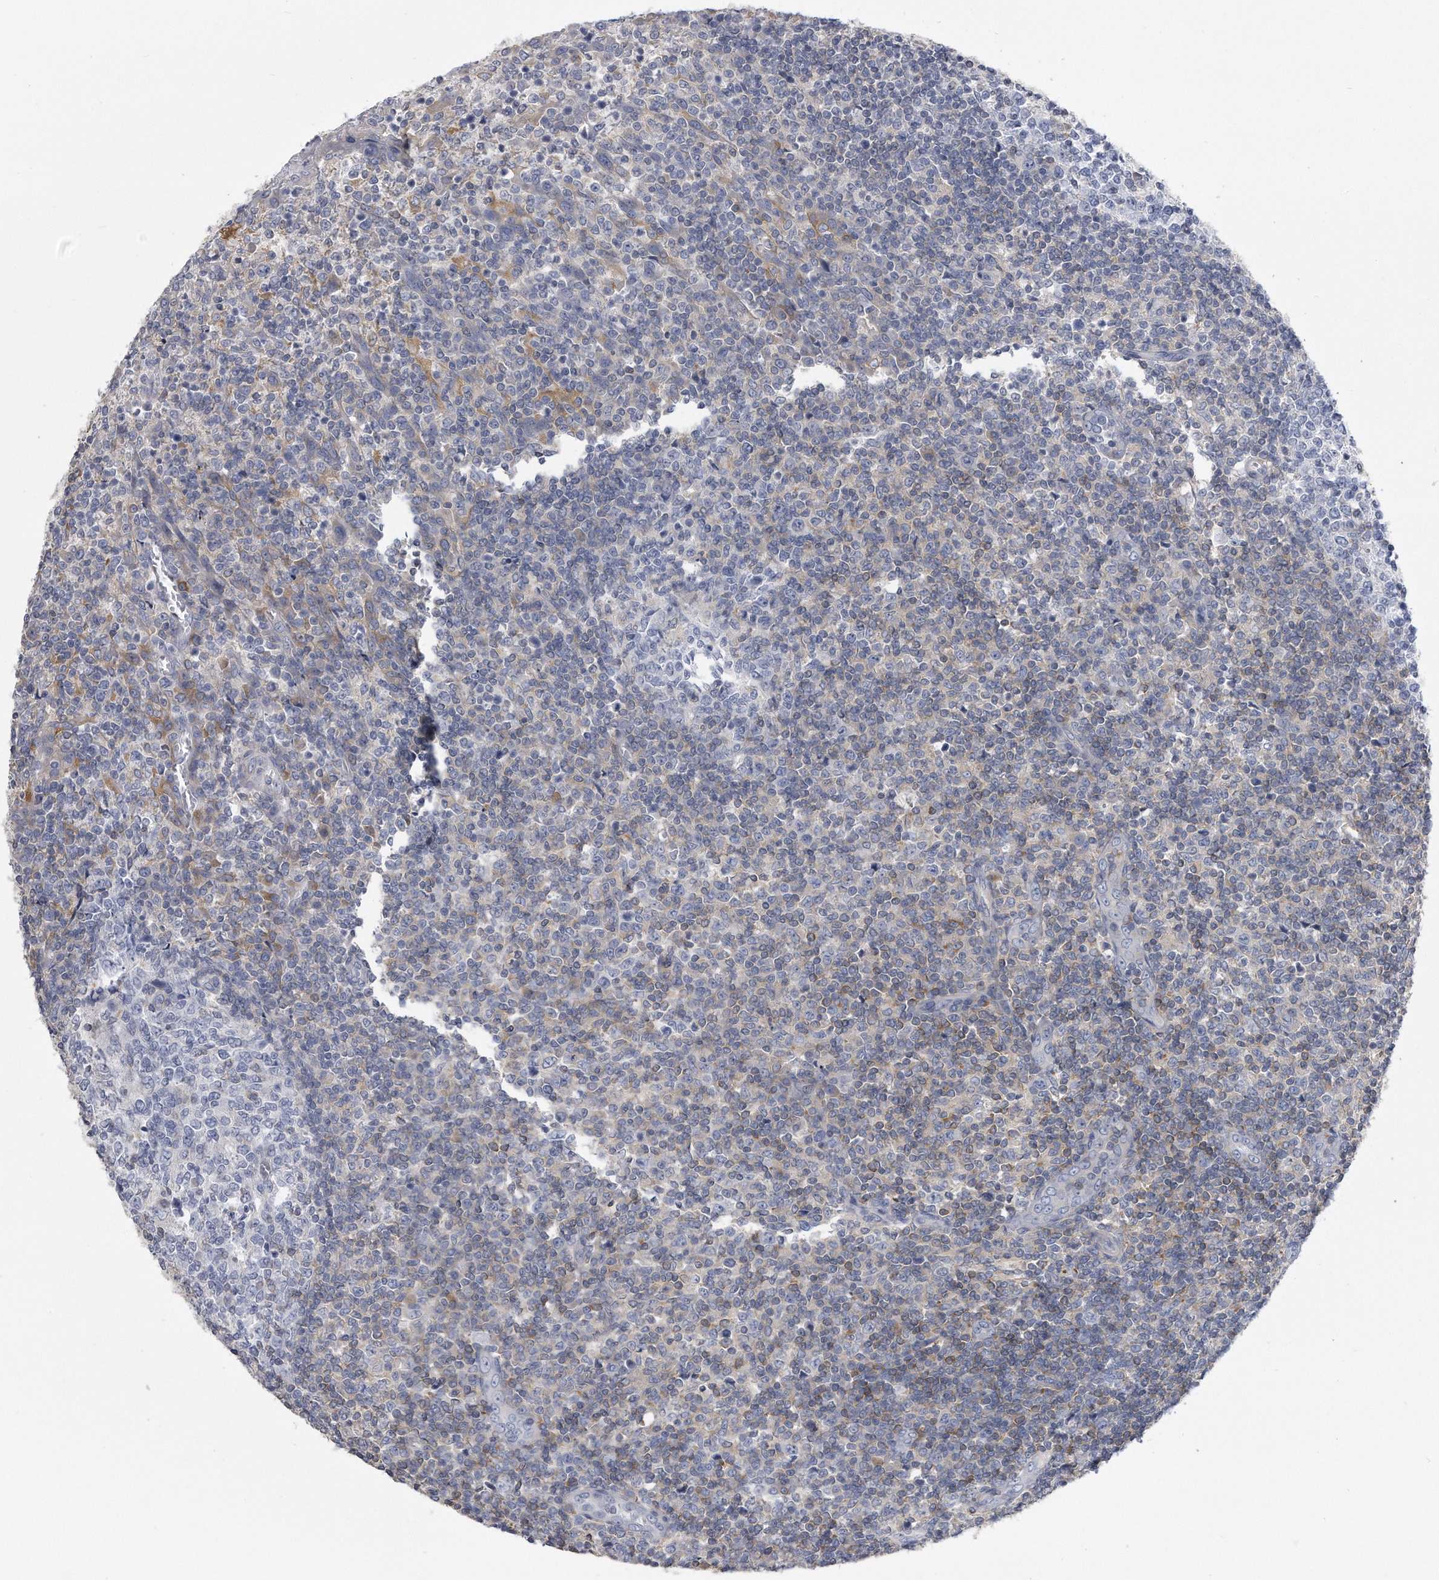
{"staining": {"intensity": "negative", "quantity": "none", "location": "none"}, "tissue": "tonsil", "cell_type": "Germinal center cells", "image_type": "normal", "snomed": [{"axis": "morphology", "description": "Normal tissue, NOS"}, {"axis": "topography", "description": "Tonsil"}], "caption": "Protein analysis of unremarkable tonsil exhibits no significant positivity in germinal center cells.", "gene": "PYGB", "patient": {"sex": "female", "age": 19}}